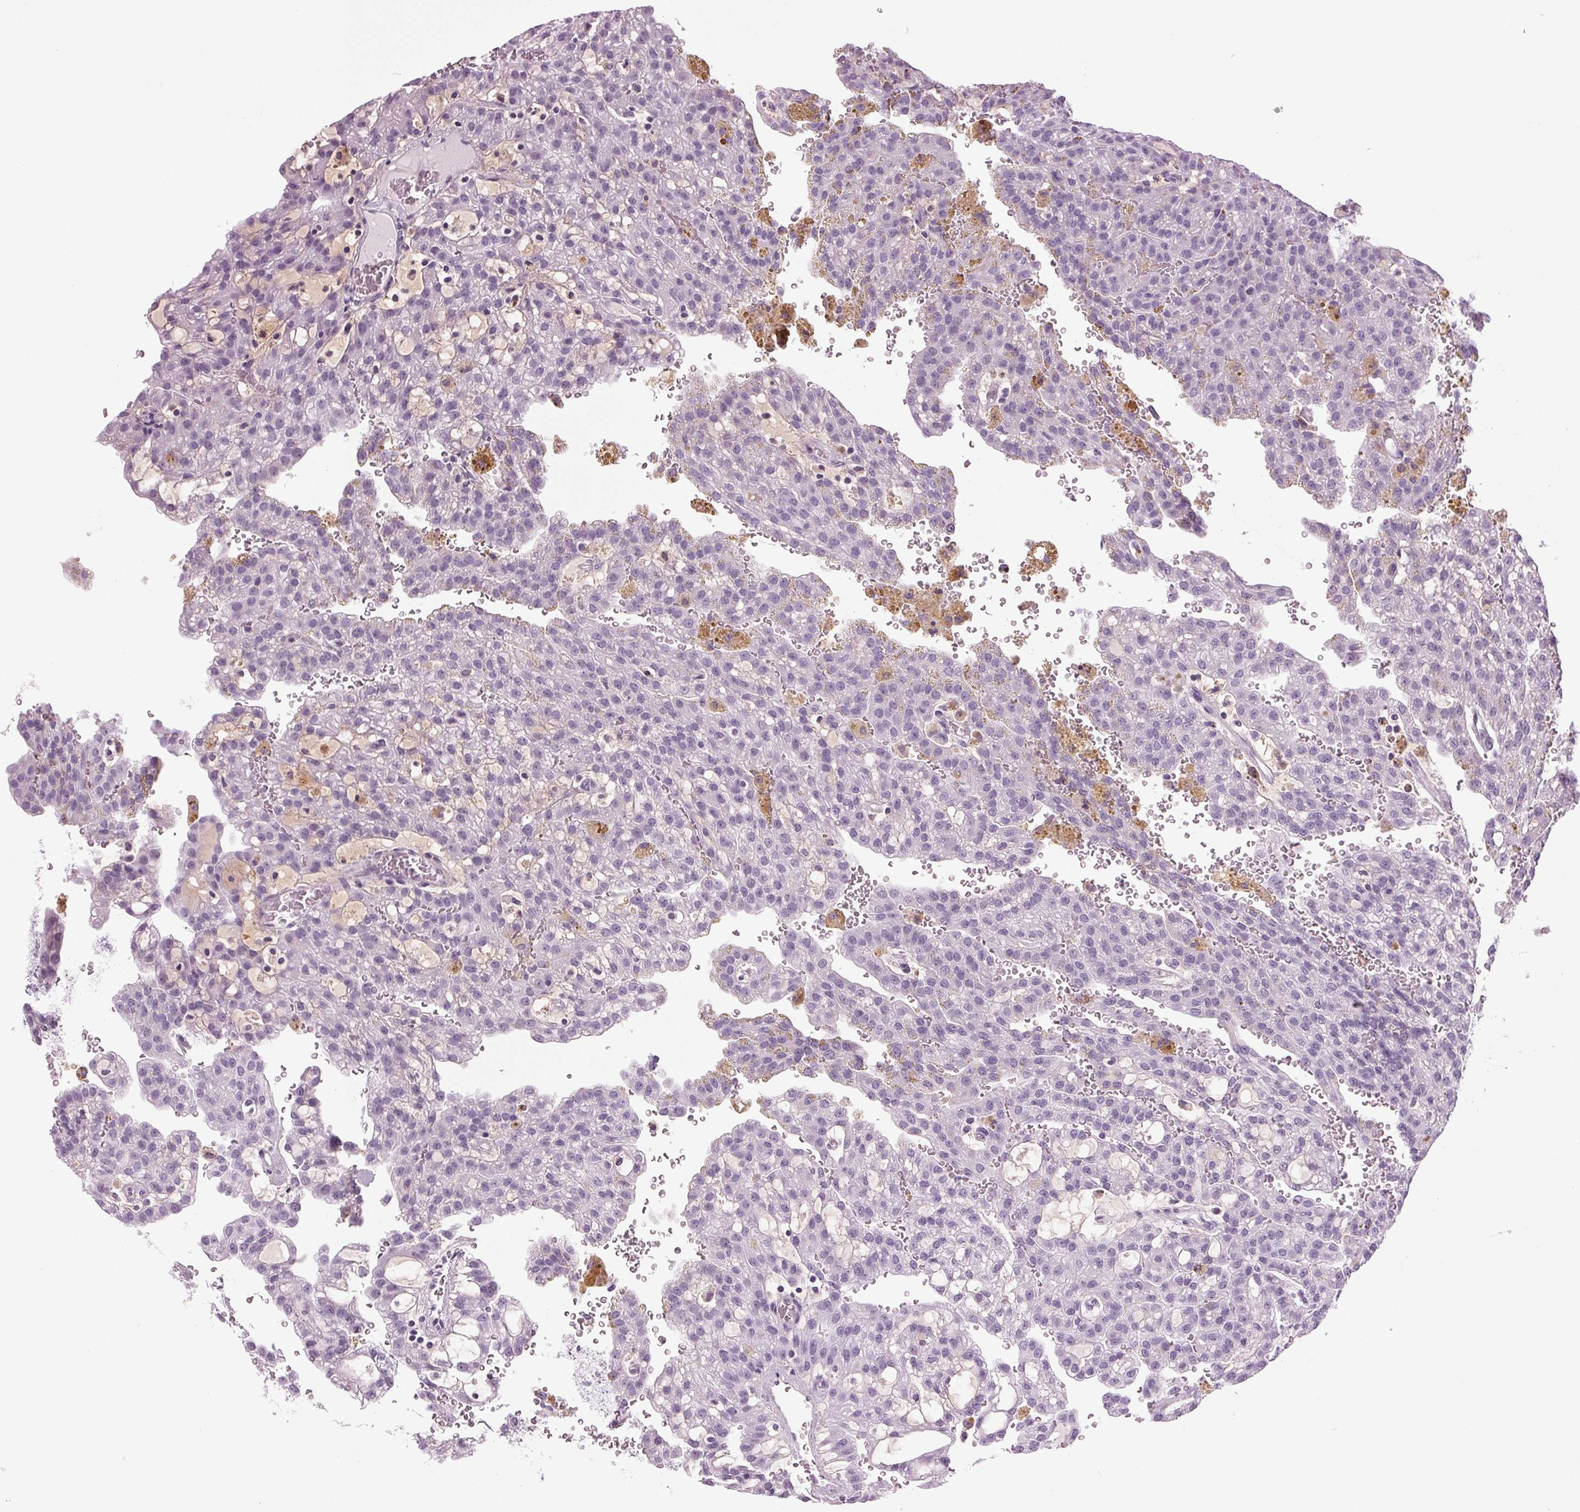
{"staining": {"intensity": "negative", "quantity": "none", "location": "none"}, "tissue": "renal cancer", "cell_type": "Tumor cells", "image_type": "cancer", "snomed": [{"axis": "morphology", "description": "Adenocarcinoma, NOS"}, {"axis": "topography", "description": "Kidney"}], "caption": "A high-resolution histopathology image shows immunohistochemistry staining of renal cancer, which demonstrates no significant staining in tumor cells.", "gene": "DNAH12", "patient": {"sex": "male", "age": 63}}